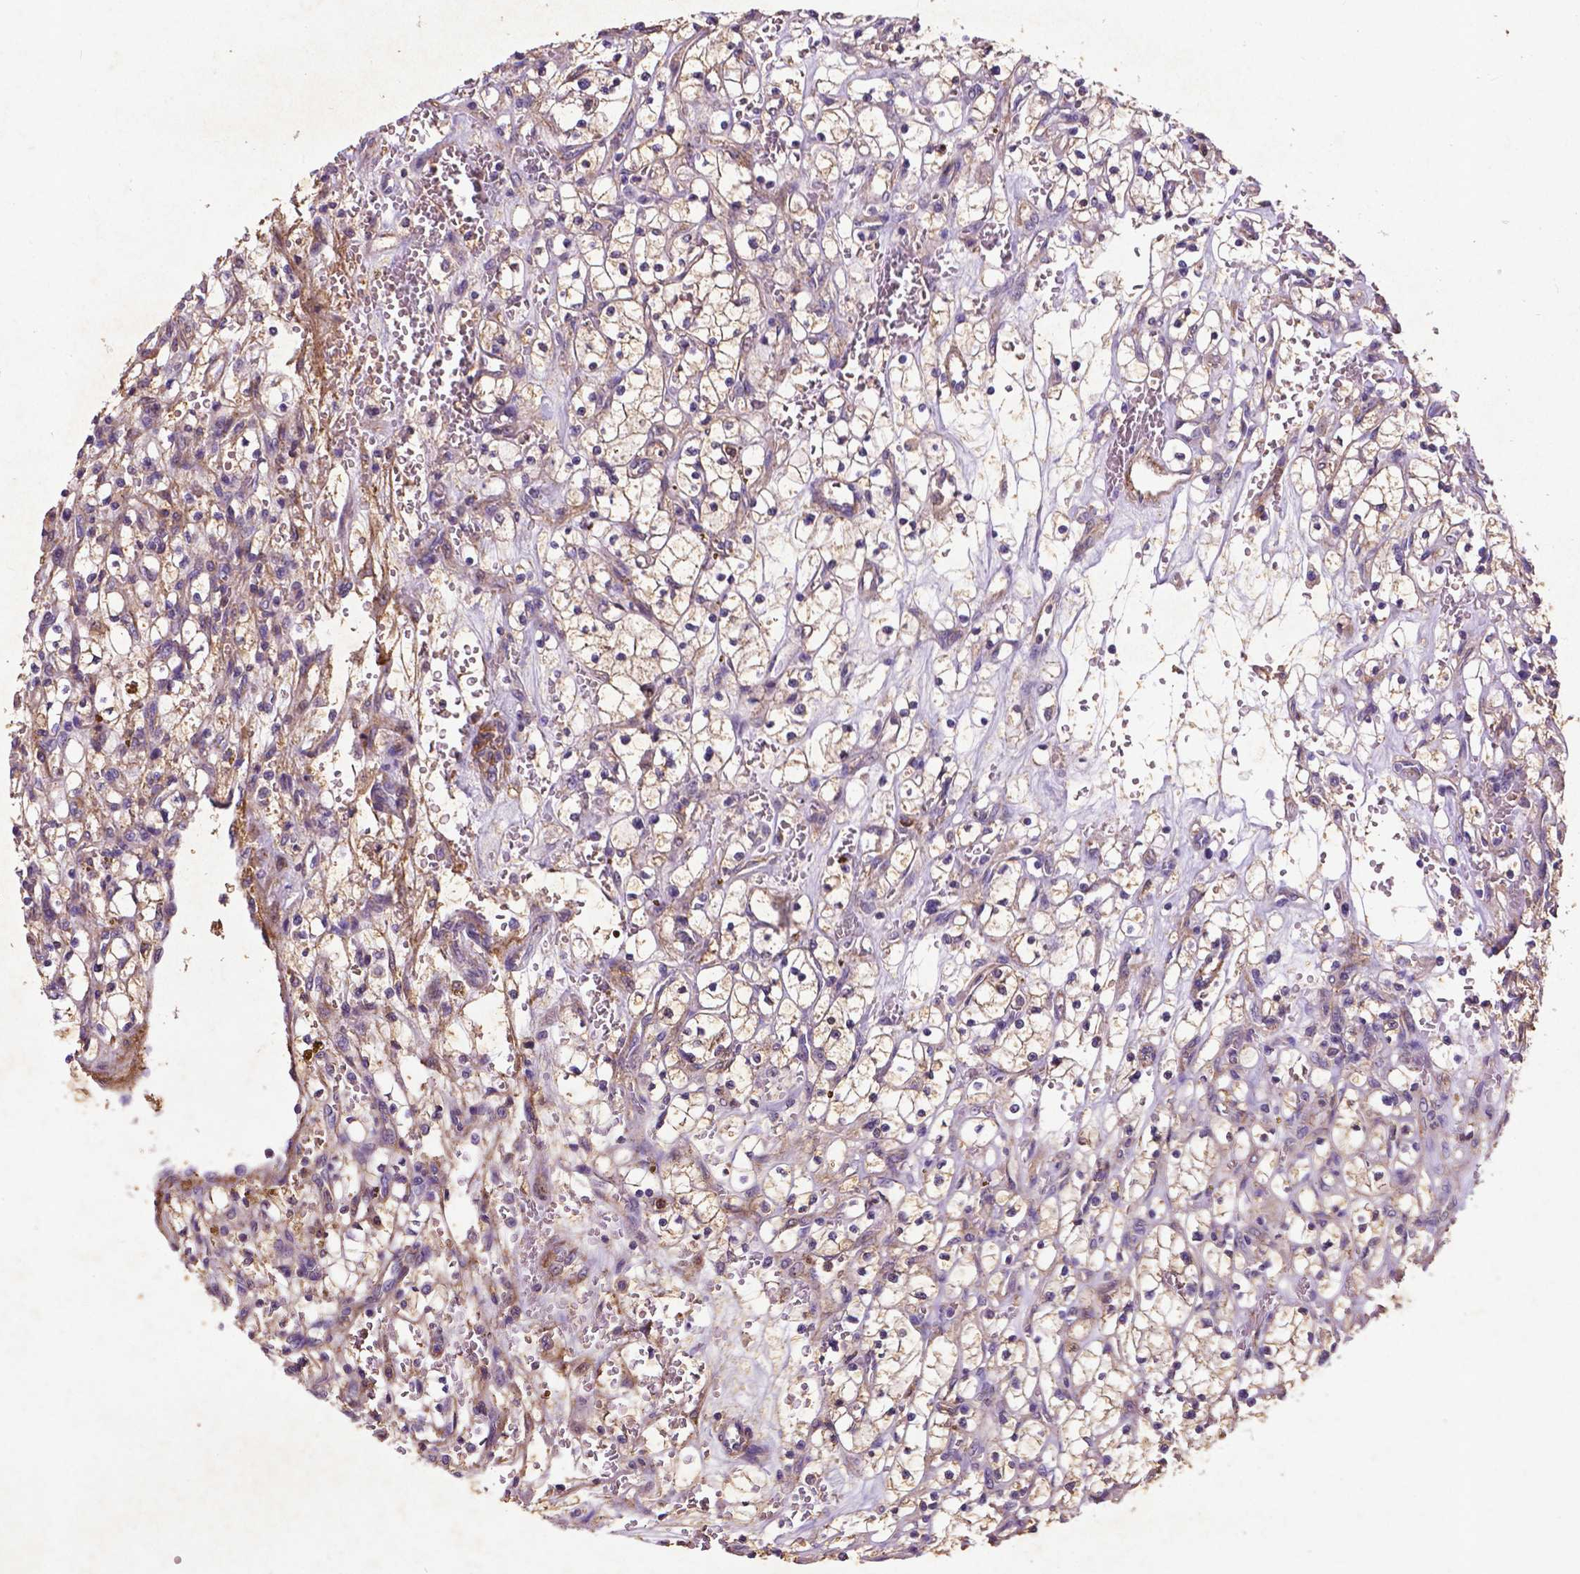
{"staining": {"intensity": "weak", "quantity": ">75%", "location": "cytoplasmic/membranous"}, "tissue": "renal cancer", "cell_type": "Tumor cells", "image_type": "cancer", "snomed": [{"axis": "morphology", "description": "Adenocarcinoma, NOS"}, {"axis": "topography", "description": "Kidney"}], "caption": "A high-resolution histopathology image shows immunohistochemistry staining of renal cancer, which exhibits weak cytoplasmic/membranous staining in about >75% of tumor cells.", "gene": "RRAS", "patient": {"sex": "female", "age": 64}}